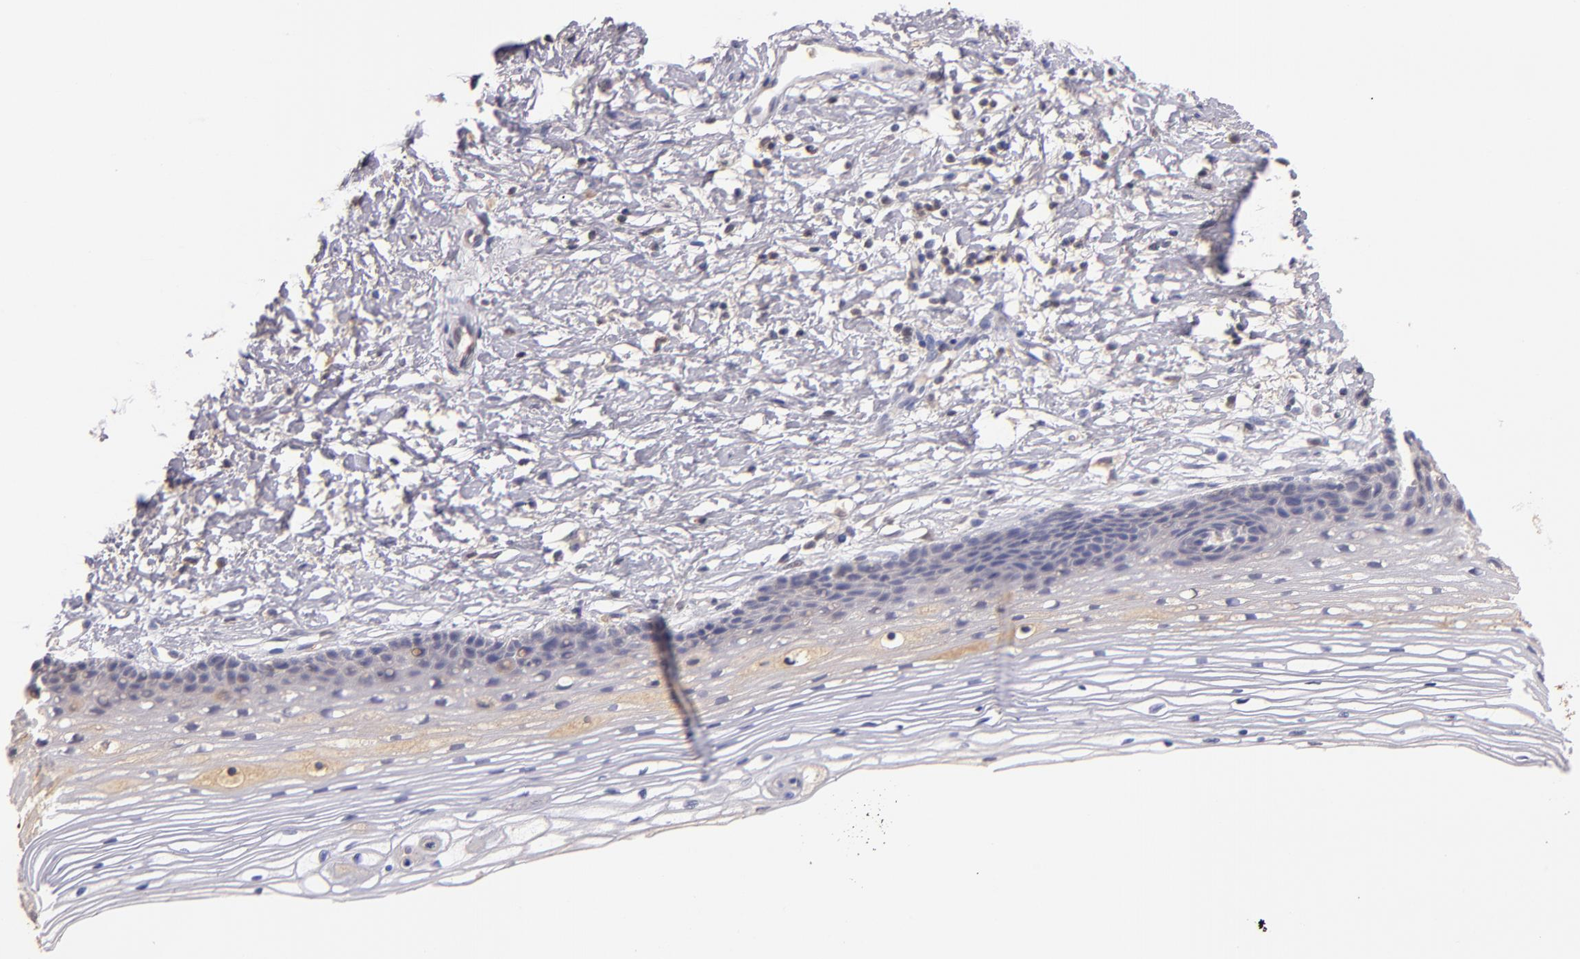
{"staining": {"intensity": "weak", "quantity": "25%-75%", "location": "cytoplasmic/membranous"}, "tissue": "cervix", "cell_type": "Glandular cells", "image_type": "normal", "snomed": [{"axis": "morphology", "description": "Normal tissue, NOS"}, {"axis": "topography", "description": "Cervix"}], "caption": "Immunohistochemistry (DAB (3,3'-diaminobenzidine)) staining of benign cervix demonstrates weak cytoplasmic/membranous protein expression in approximately 25%-75% of glandular cells.", "gene": "SERPINC1", "patient": {"sex": "female", "age": 77}}